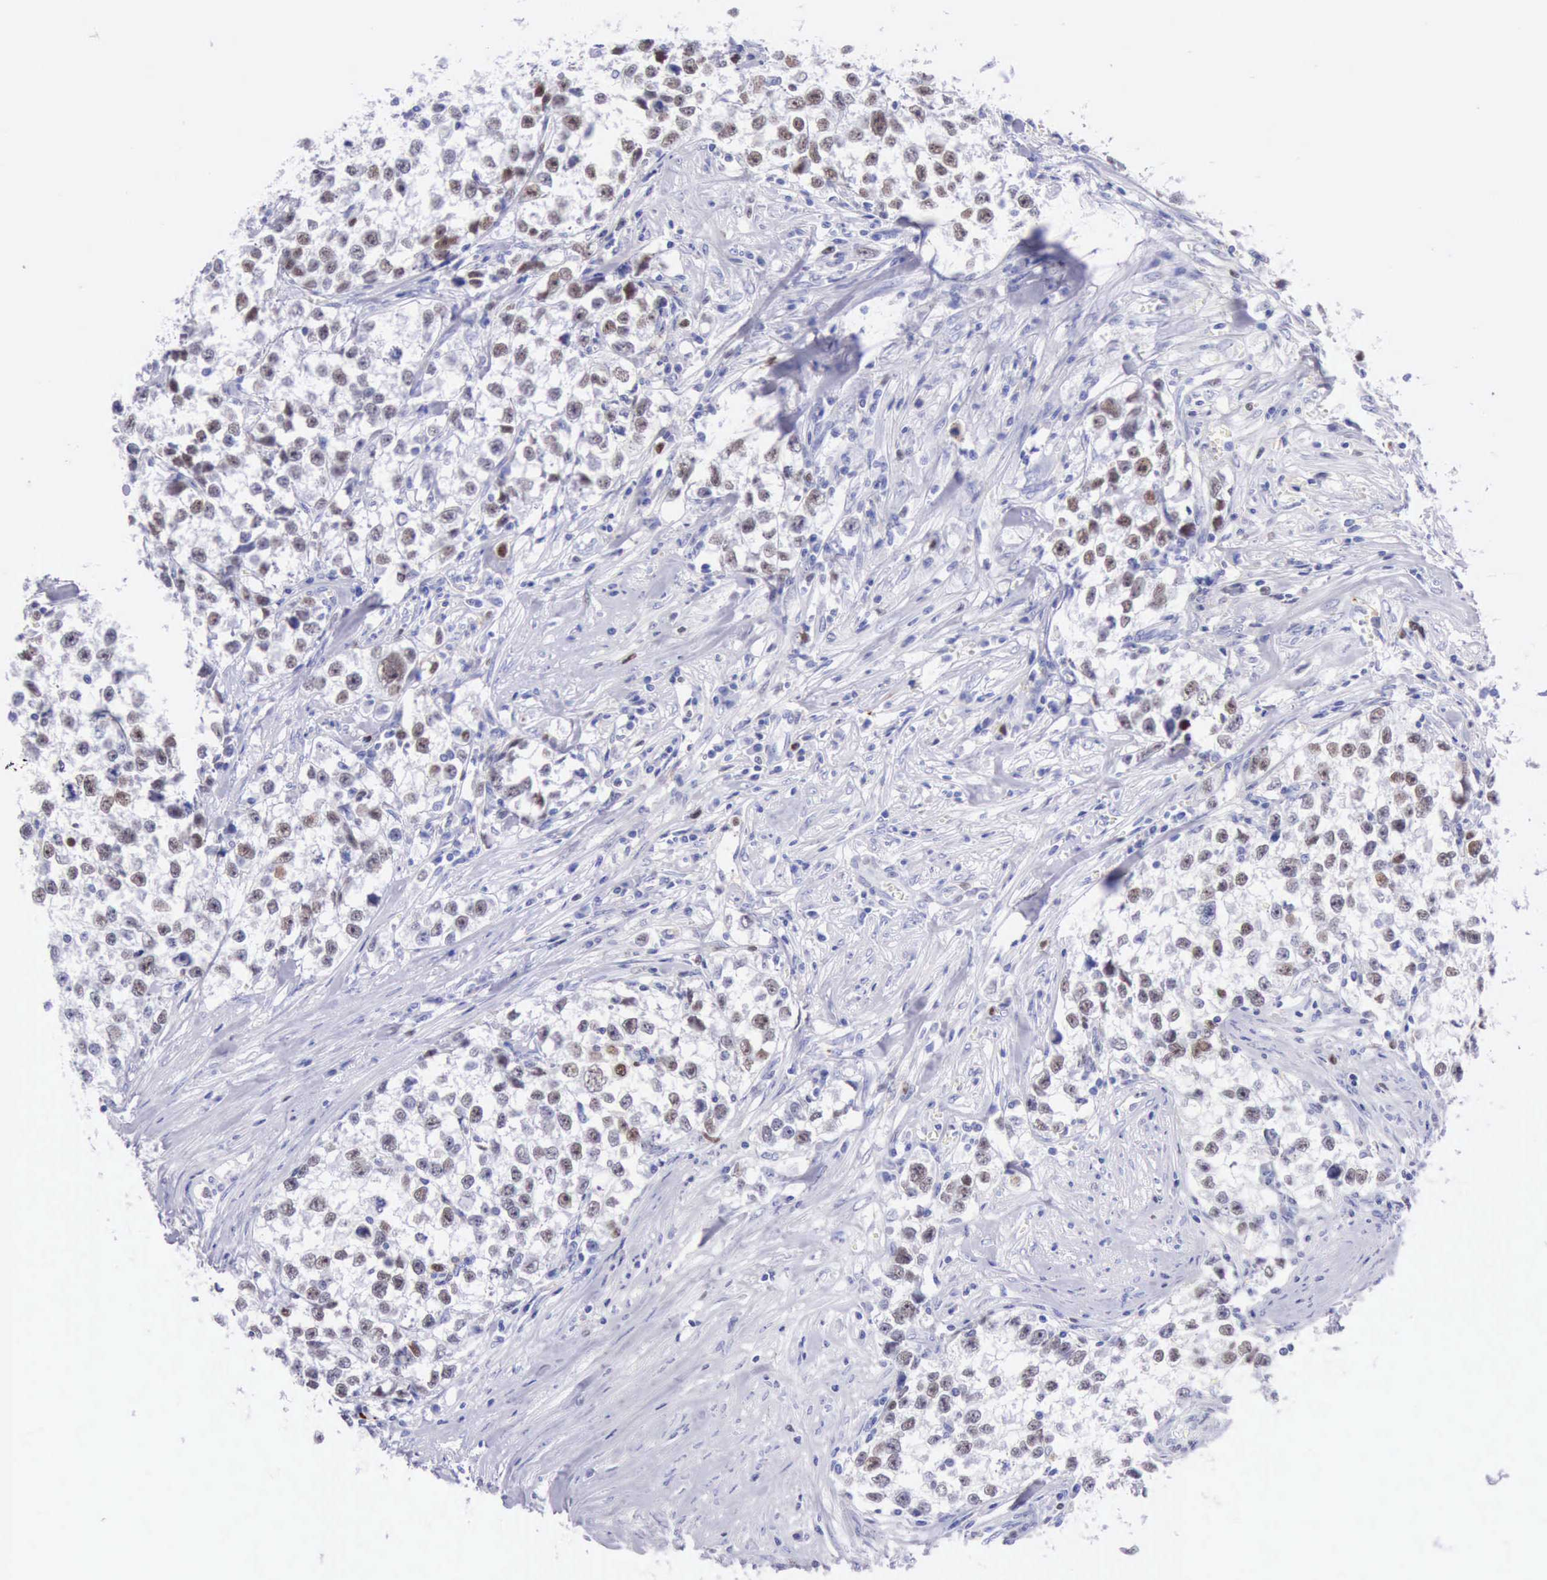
{"staining": {"intensity": "weak", "quantity": "25%-75%", "location": "nuclear"}, "tissue": "testis cancer", "cell_type": "Tumor cells", "image_type": "cancer", "snomed": [{"axis": "morphology", "description": "Seminoma, NOS"}, {"axis": "morphology", "description": "Carcinoma, Embryonal, NOS"}, {"axis": "topography", "description": "Testis"}], "caption": "Weak nuclear staining for a protein is identified in approximately 25%-75% of tumor cells of testis cancer using IHC.", "gene": "MCM2", "patient": {"sex": "male", "age": 30}}